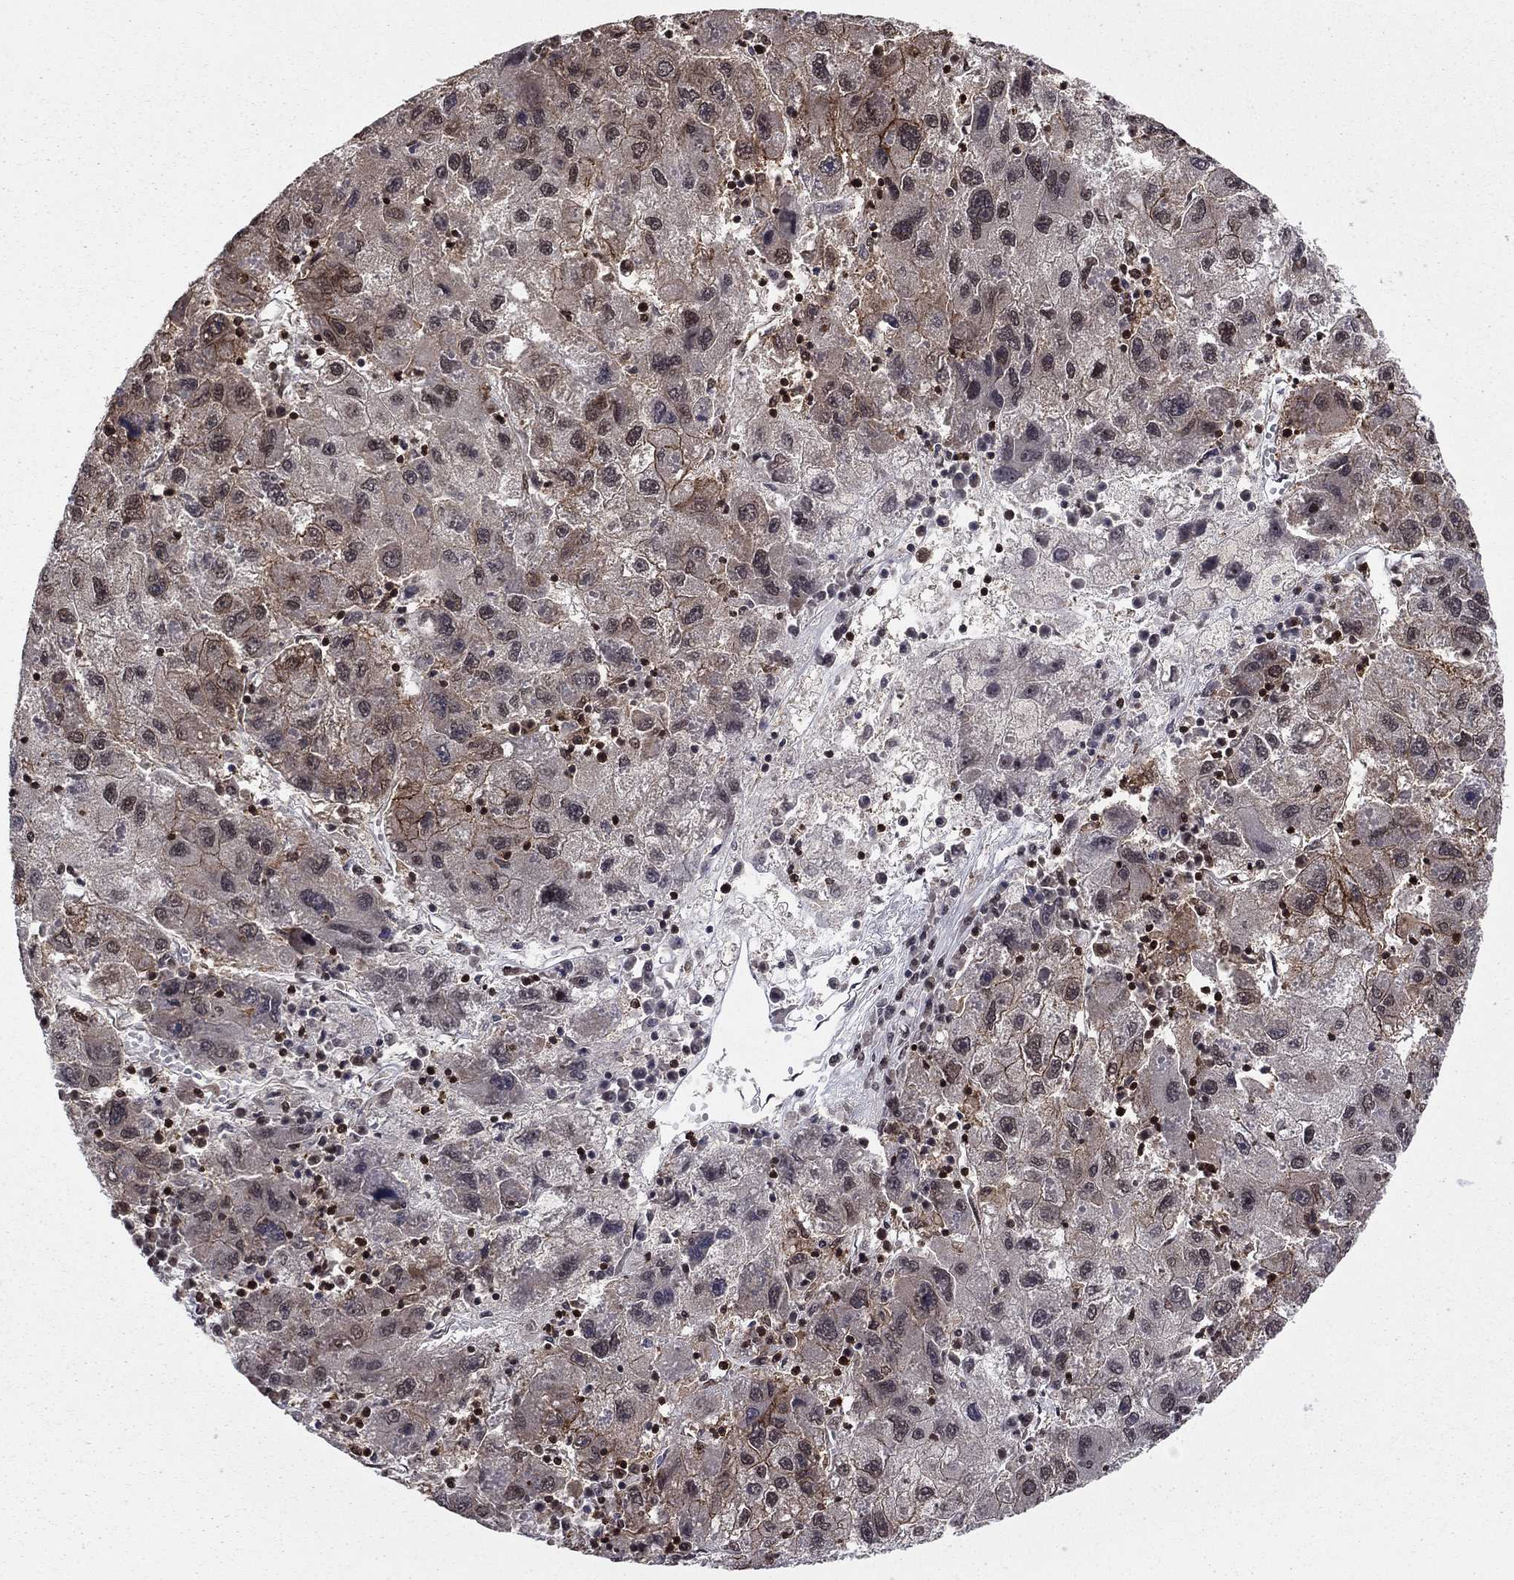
{"staining": {"intensity": "moderate", "quantity": "<25%", "location": "cytoplasmic/membranous"}, "tissue": "liver cancer", "cell_type": "Tumor cells", "image_type": "cancer", "snomed": [{"axis": "morphology", "description": "Carcinoma, Hepatocellular, NOS"}, {"axis": "topography", "description": "Liver"}], "caption": "A brown stain highlights moderate cytoplasmic/membranous staining of a protein in liver cancer (hepatocellular carcinoma) tumor cells. (DAB (3,3'-diaminobenzidine) = brown stain, brightfield microscopy at high magnification).", "gene": "SSX2IP", "patient": {"sex": "male", "age": 75}}